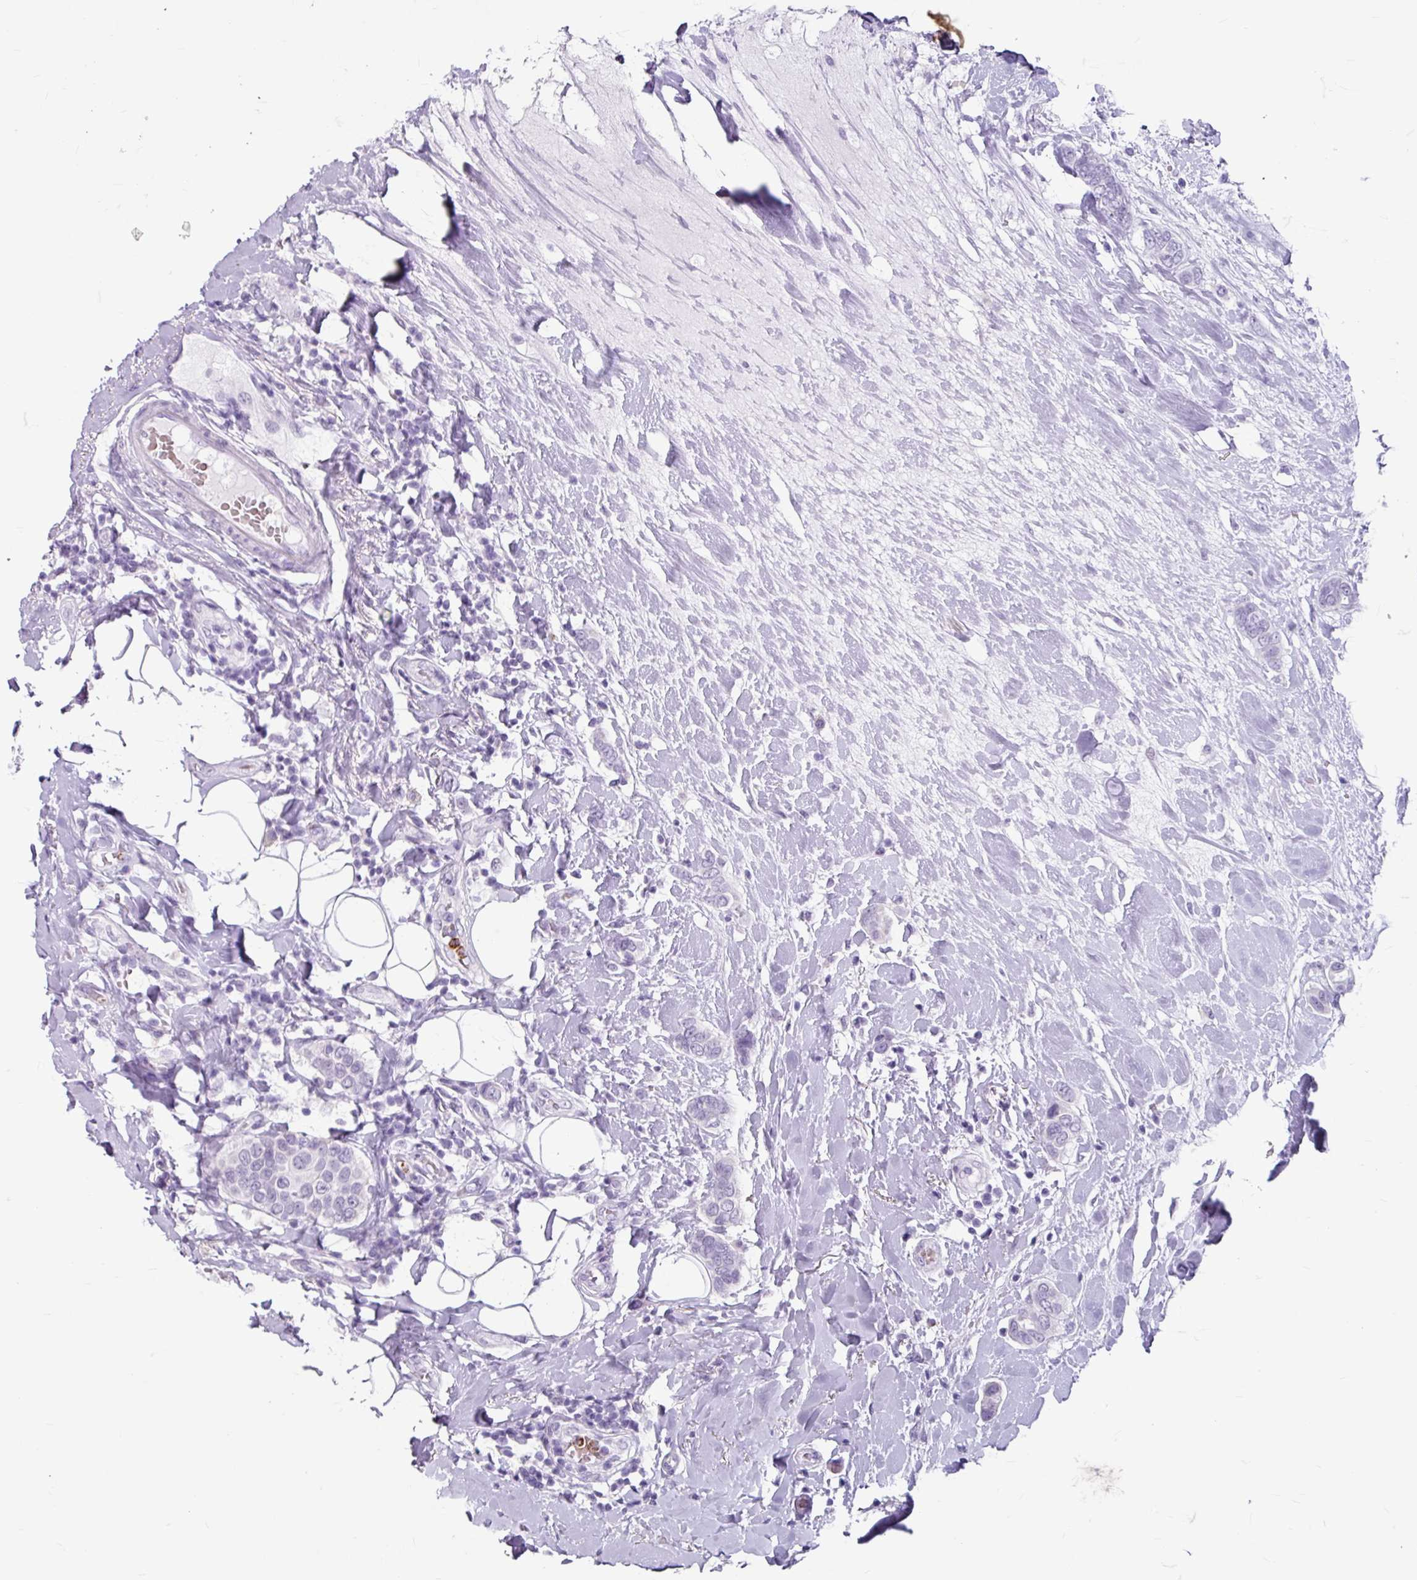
{"staining": {"intensity": "negative", "quantity": "none", "location": "none"}, "tissue": "breast cancer", "cell_type": "Tumor cells", "image_type": "cancer", "snomed": [{"axis": "morphology", "description": "Lobular carcinoma"}, {"axis": "topography", "description": "Breast"}], "caption": "Tumor cells show no significant protein staining in breast cancer. (Stains: DAB IHC with hematoxylin counter stain, Microscopy: brightfield microscopy at high magnification).", "gene": "ANKRD1", "patient": {"sex": "female", "age": 51}}